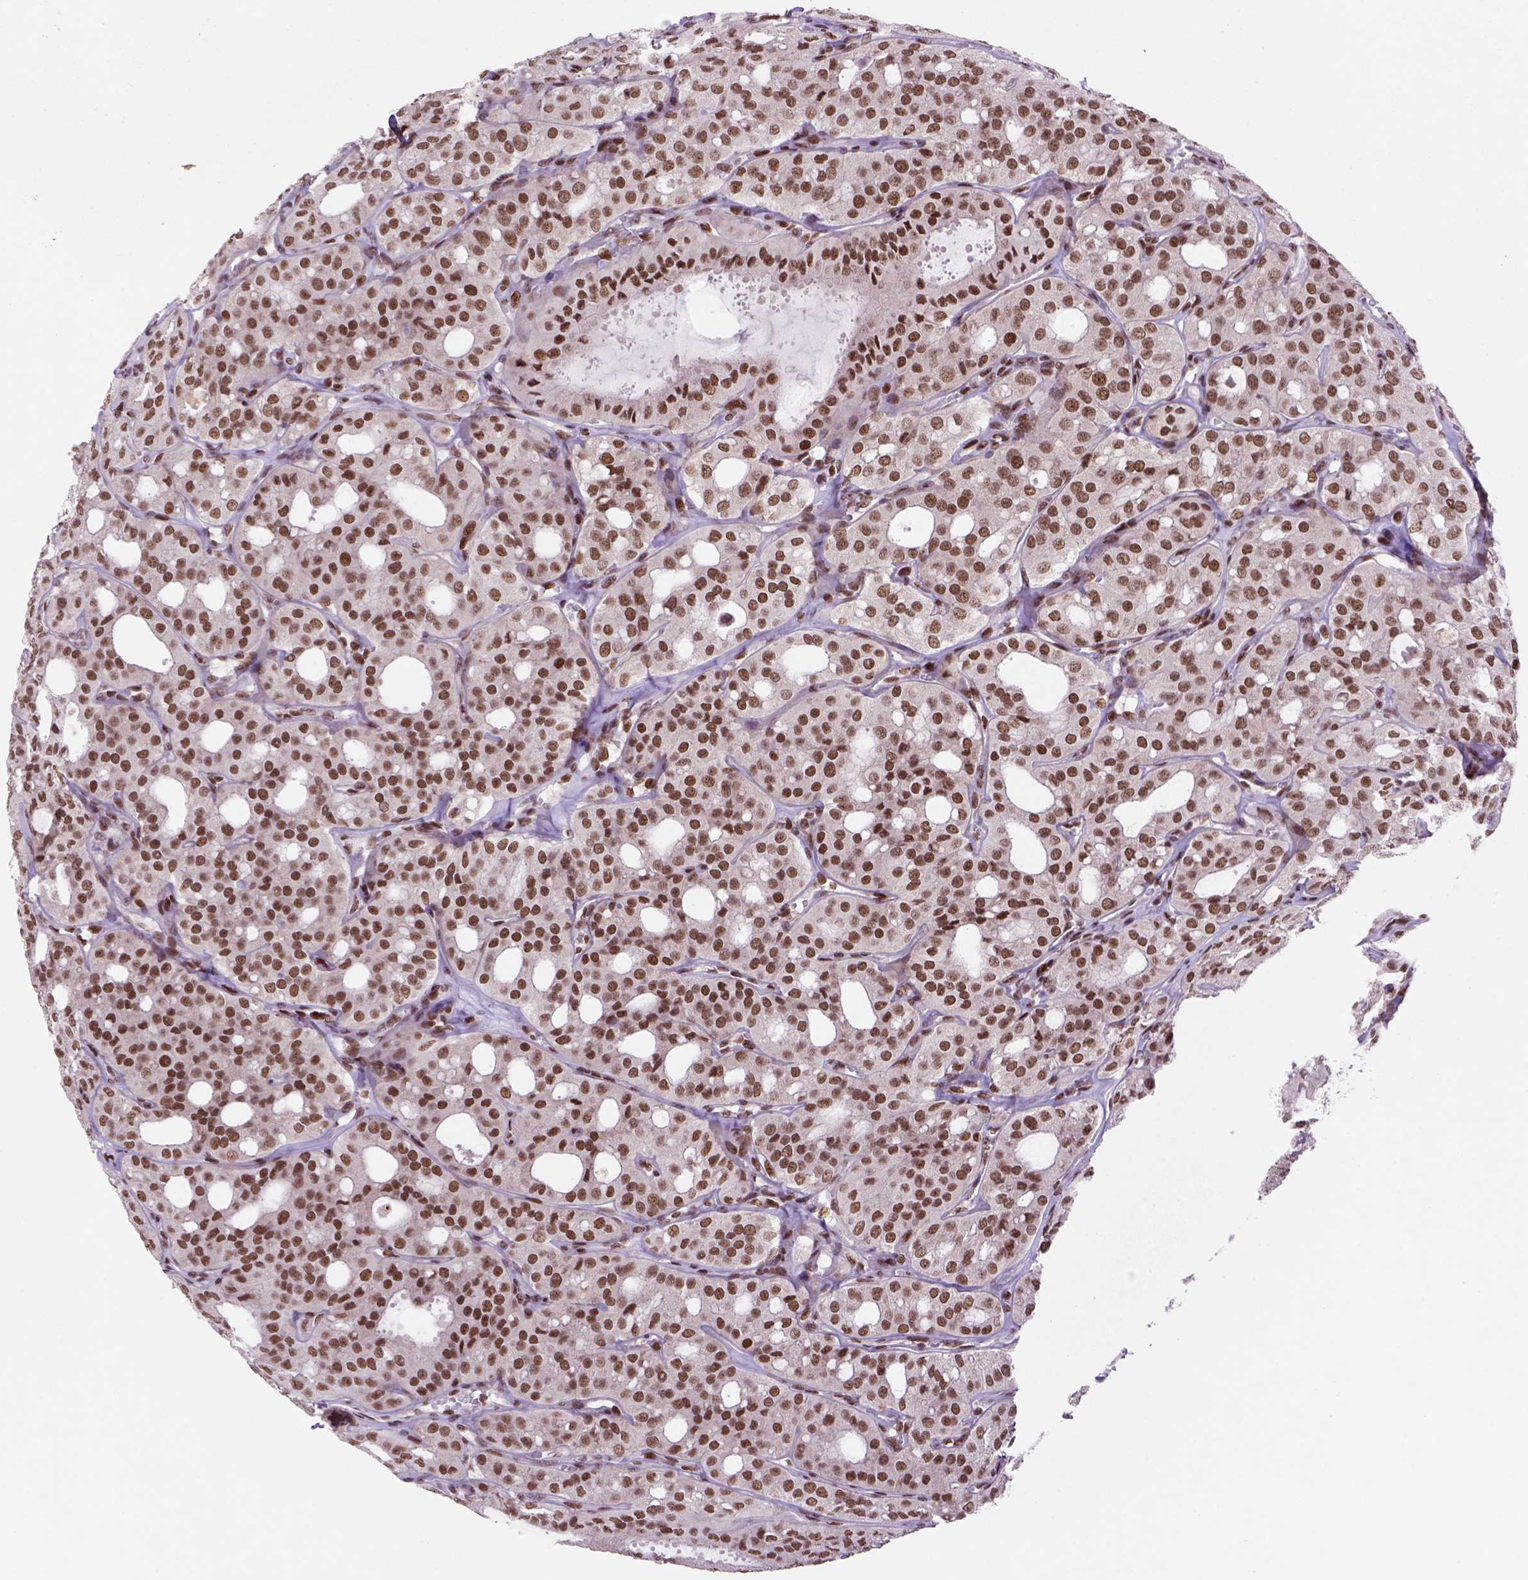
{"staining": {"intensity": "moderate", "quantity": ">75%", "location": "nuclear"}, "tissue": "thyroid cancer", "cell_type": "Tumor cells", "image_type": "cancer", "snomed": [{"axis": "morphology", "description": "Follicular adenoma carcinoma, NOS"}, {"axis": "topography", "description": "Thyroid gland"}], "caption": "IHC (DAB (3,3'-diaminobenzidine)) staining of human thyroid cancer (follicular adenoma carcinoma) shows moderate nuclear protein expression in approximately >75% of tumor cells. (DAB (3,3'-diaminobenzidine) IHC with brightfield microscopy, high magnification).", "gene": "NSMCE2", "patient": {"sex": "male", "age": 75}}